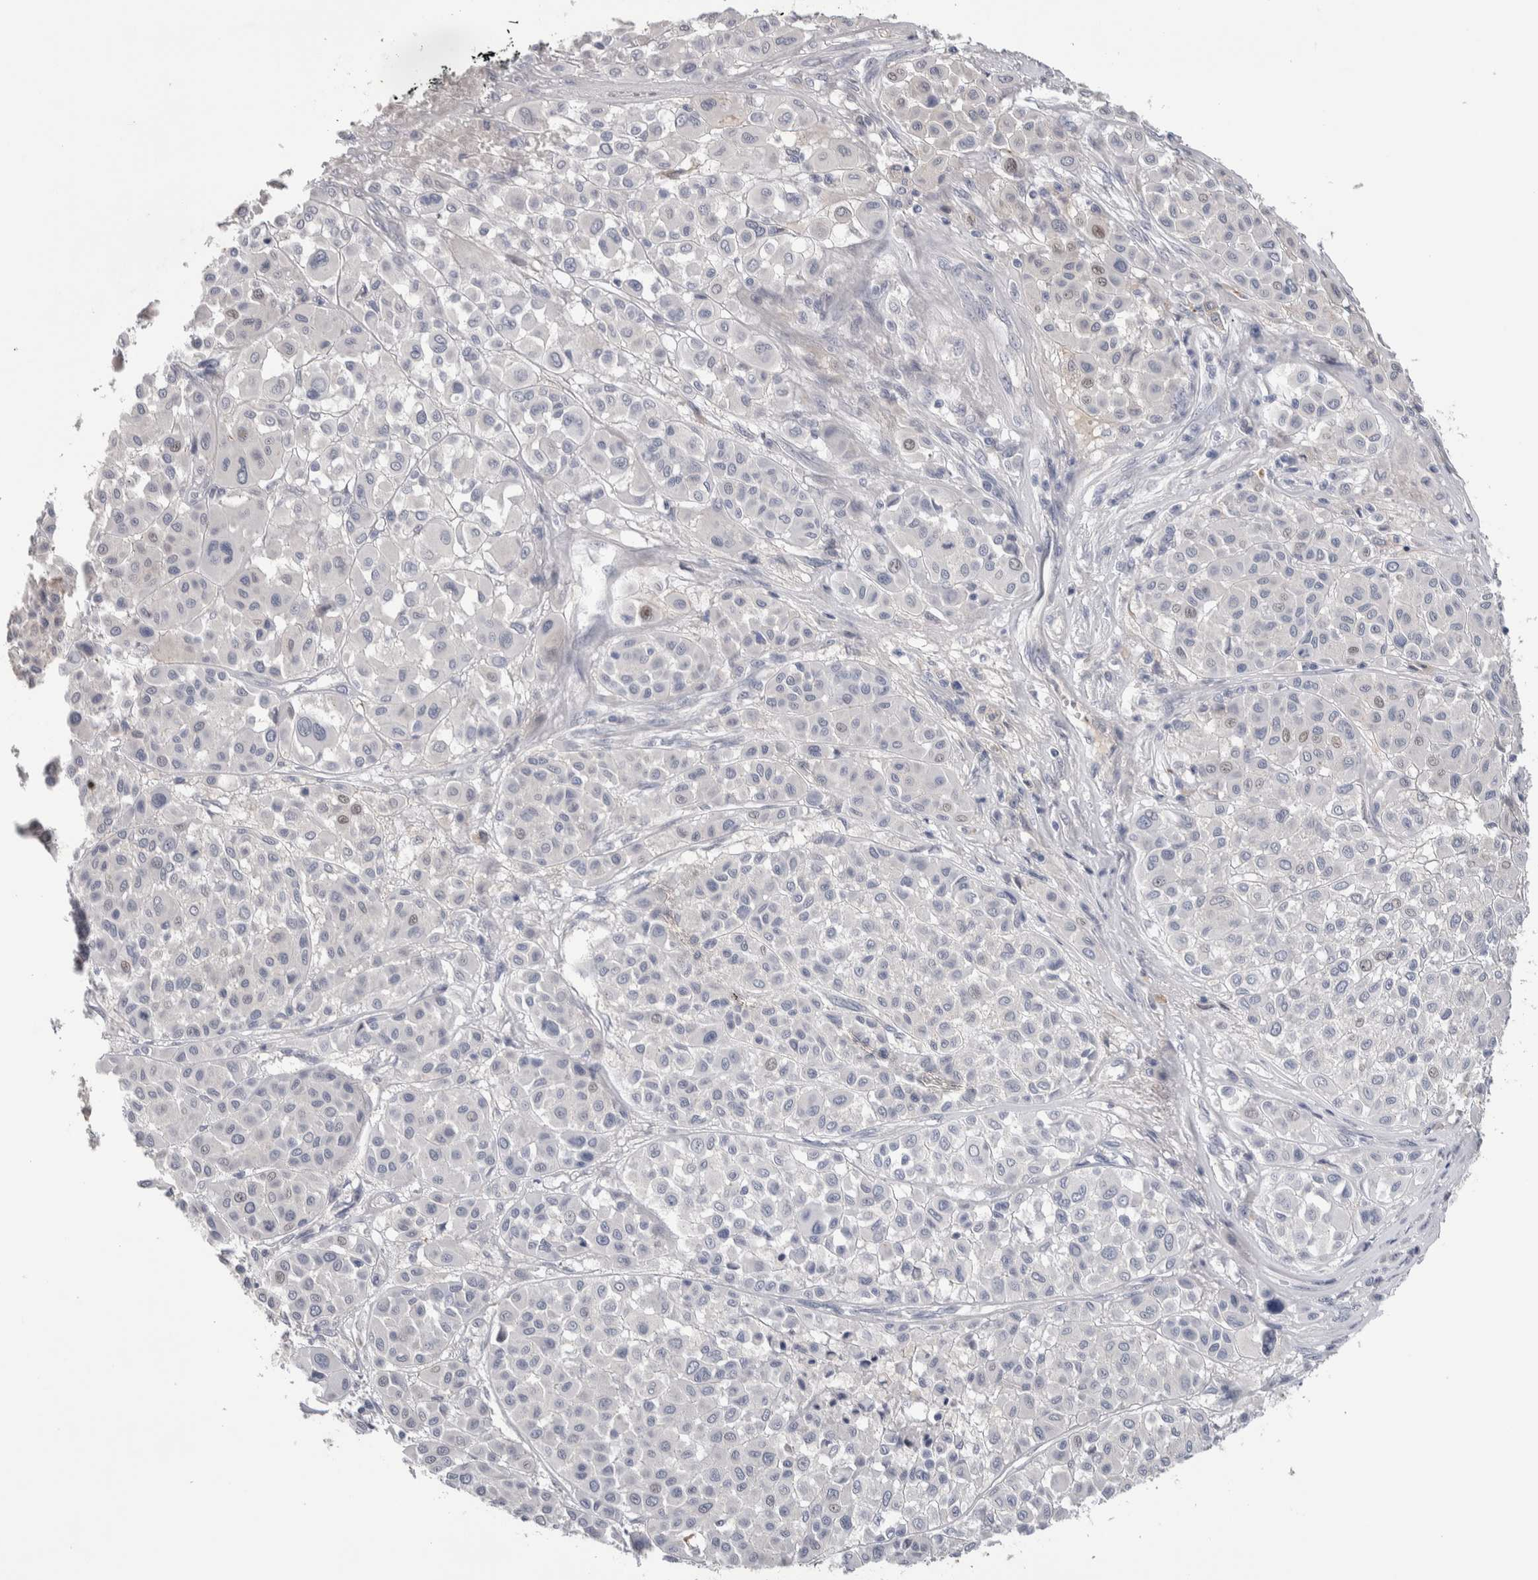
{"staining": {"intensity": "negative", "quantity": "none", "location": "none"}, "tissue": "melanoma", "cell_type": "Tumor cells", "image_type": "cancer", "snomed": [{"axis": "morphology", "description": "Malignant melanoma, Metastatic site"}, {"axis": "topography", "description": "Soft tissue"}], "caption": "Tumor cells show no significant expression in malignant melanoma (metastatic site). The staining is performed using DAB brown chromogen with nuclei counter-stained in using hematoxylin.", "gene": "TMEM102", "patient": {"sex": "male", "age": 41}}